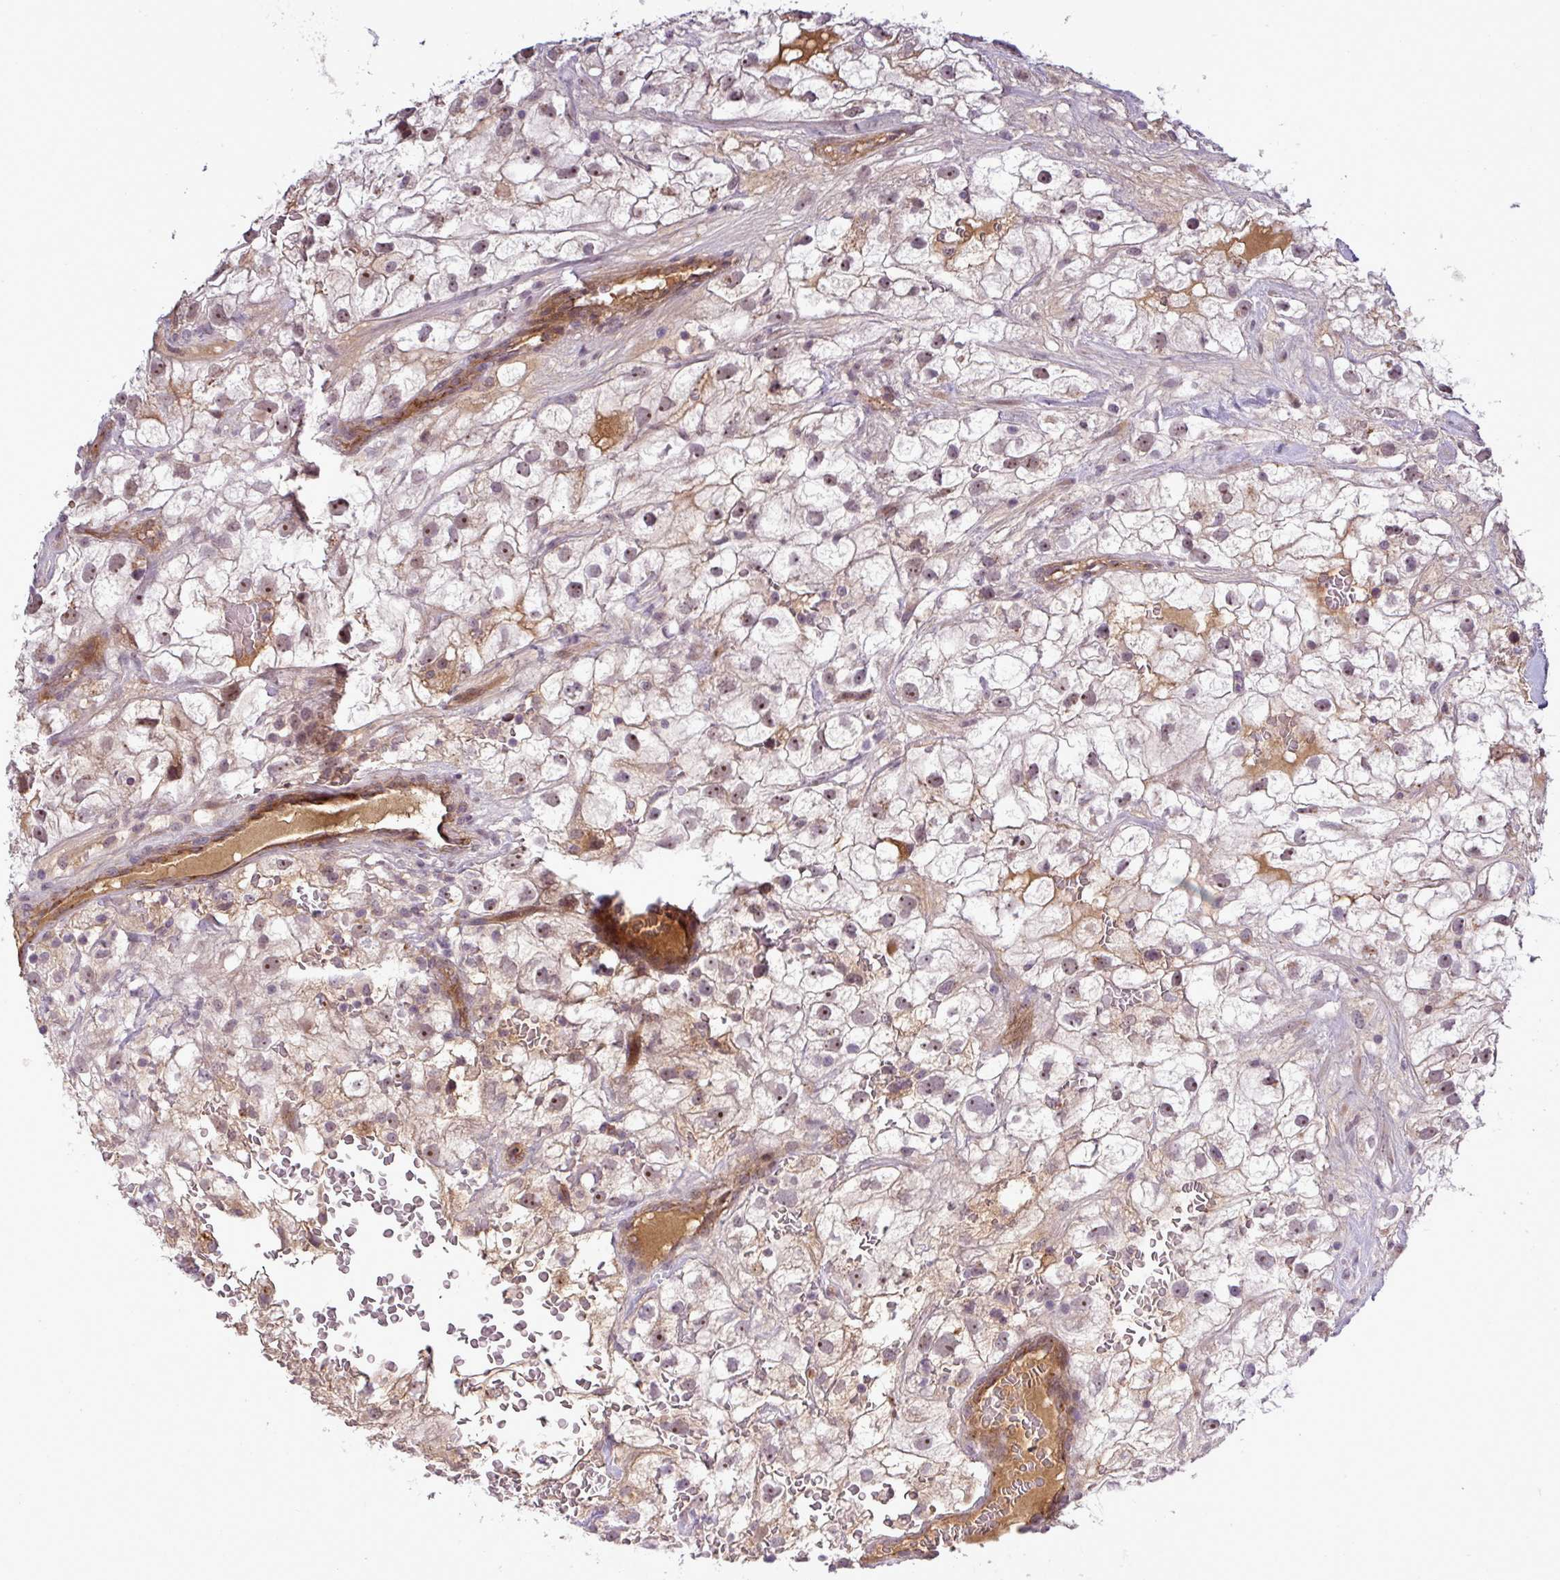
{"staining": {"intensity": "moderate", "quantity": "25%-75%", "location": "nuclear"}, "tissue": "renal cancer", "cell_type": "Tumor cells", "image_type": "cancer", "snomed": [{"axis": "morphology", "description": "Adenocarcinoma, NOS"}, {"axis": "topography", "description": "Kidney"}], "caption": "Adenocarcinoma (renal) tissue shows moderate nuclear positivity in approximately 25%-75% of tumor cells, visualized by immunohistochemistry.", "gene": "PCDH1", "patient": {"sex": "male", "age": 59}}